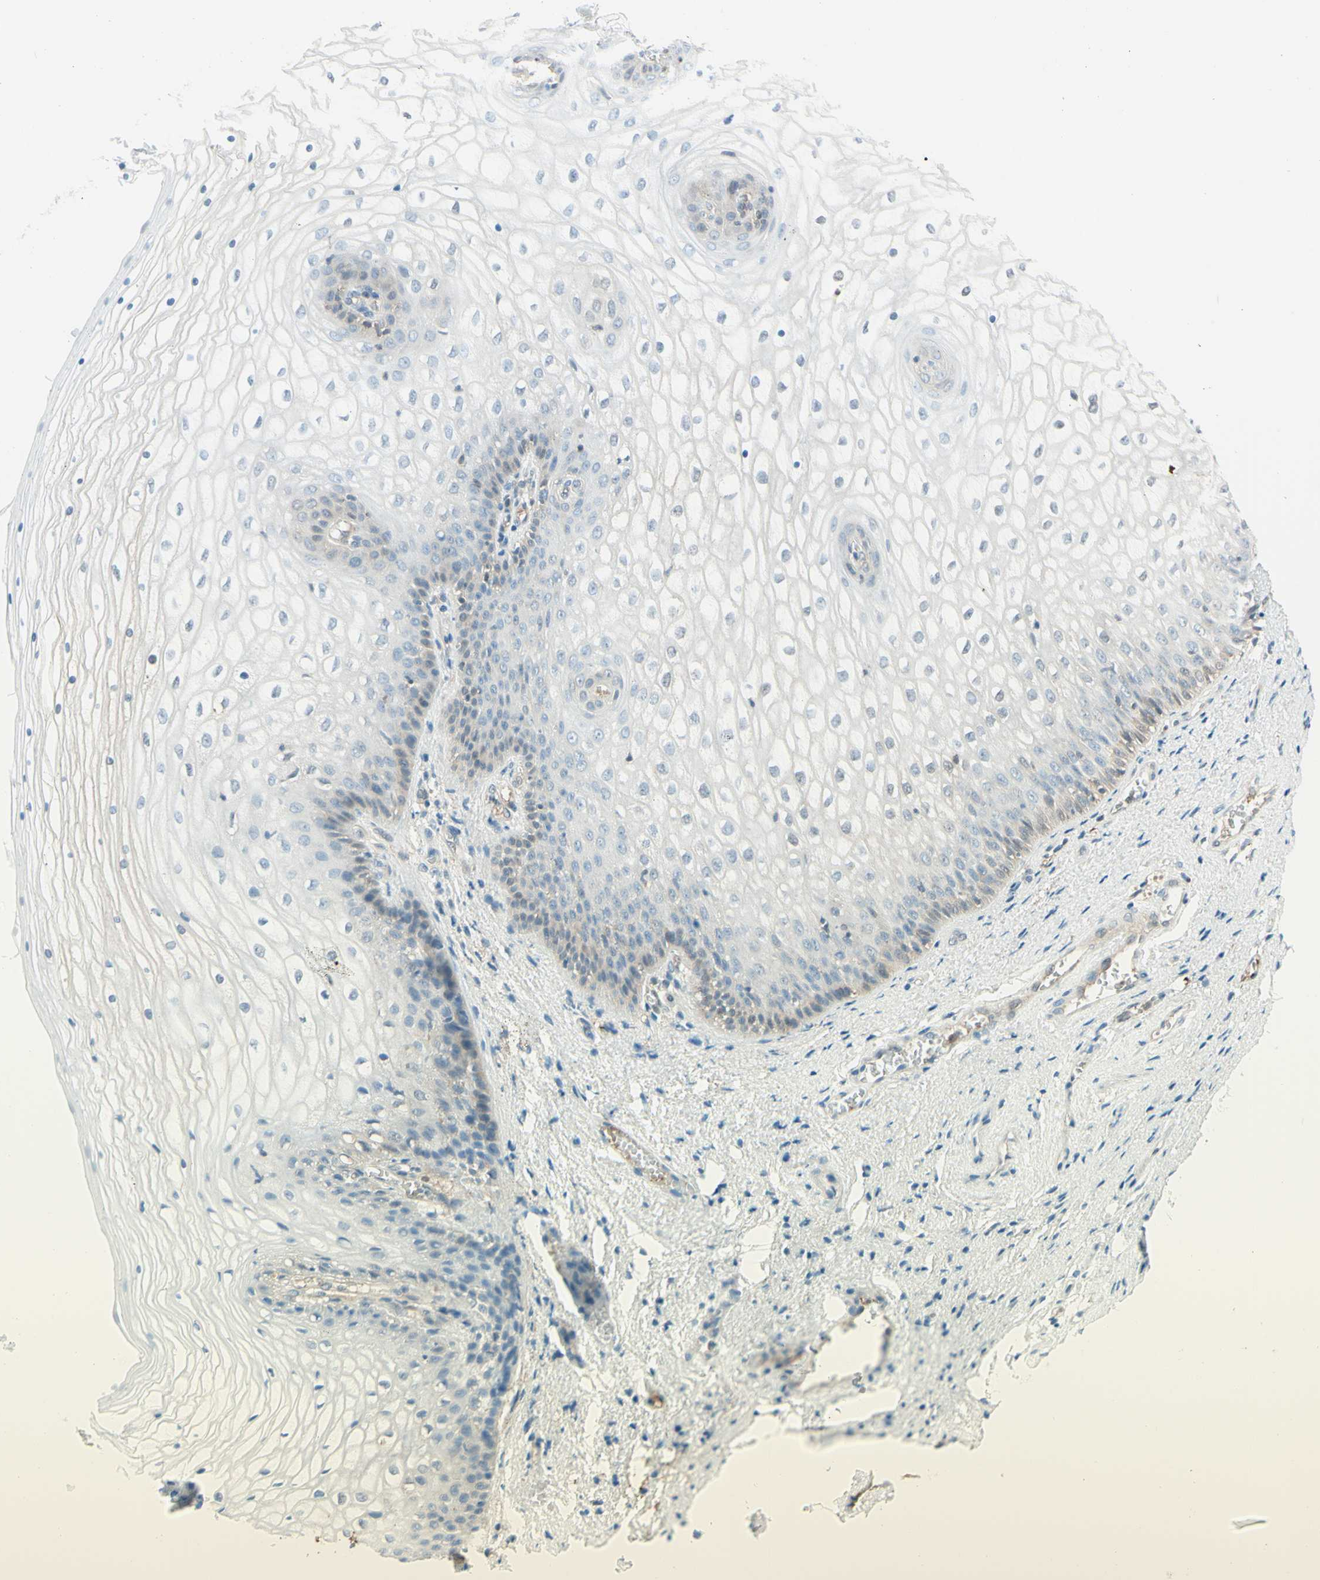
{"staining": {"intensity": "weak", "quantity": "<25%", "location": "cytoplasmic/membranous"}, "tissue": "vagina", "cell_type": "Squamous epithelial cells", "image_type": "normal", "snomed": [{"axis": "morphology", "description": "Normal tissue, NOS"}, {"axis": "topography", "description": "Vagina"}], "caption": "IHC of benign vagina exhibits no expression in squamous epithelial cells. (DAB (3,3'-diaminobenzidine) immunohistochemistry (IHC) with hematoxylin counter stain).", "gene": "UPK3B", "patient": {"sex": "female", "age": 34}}